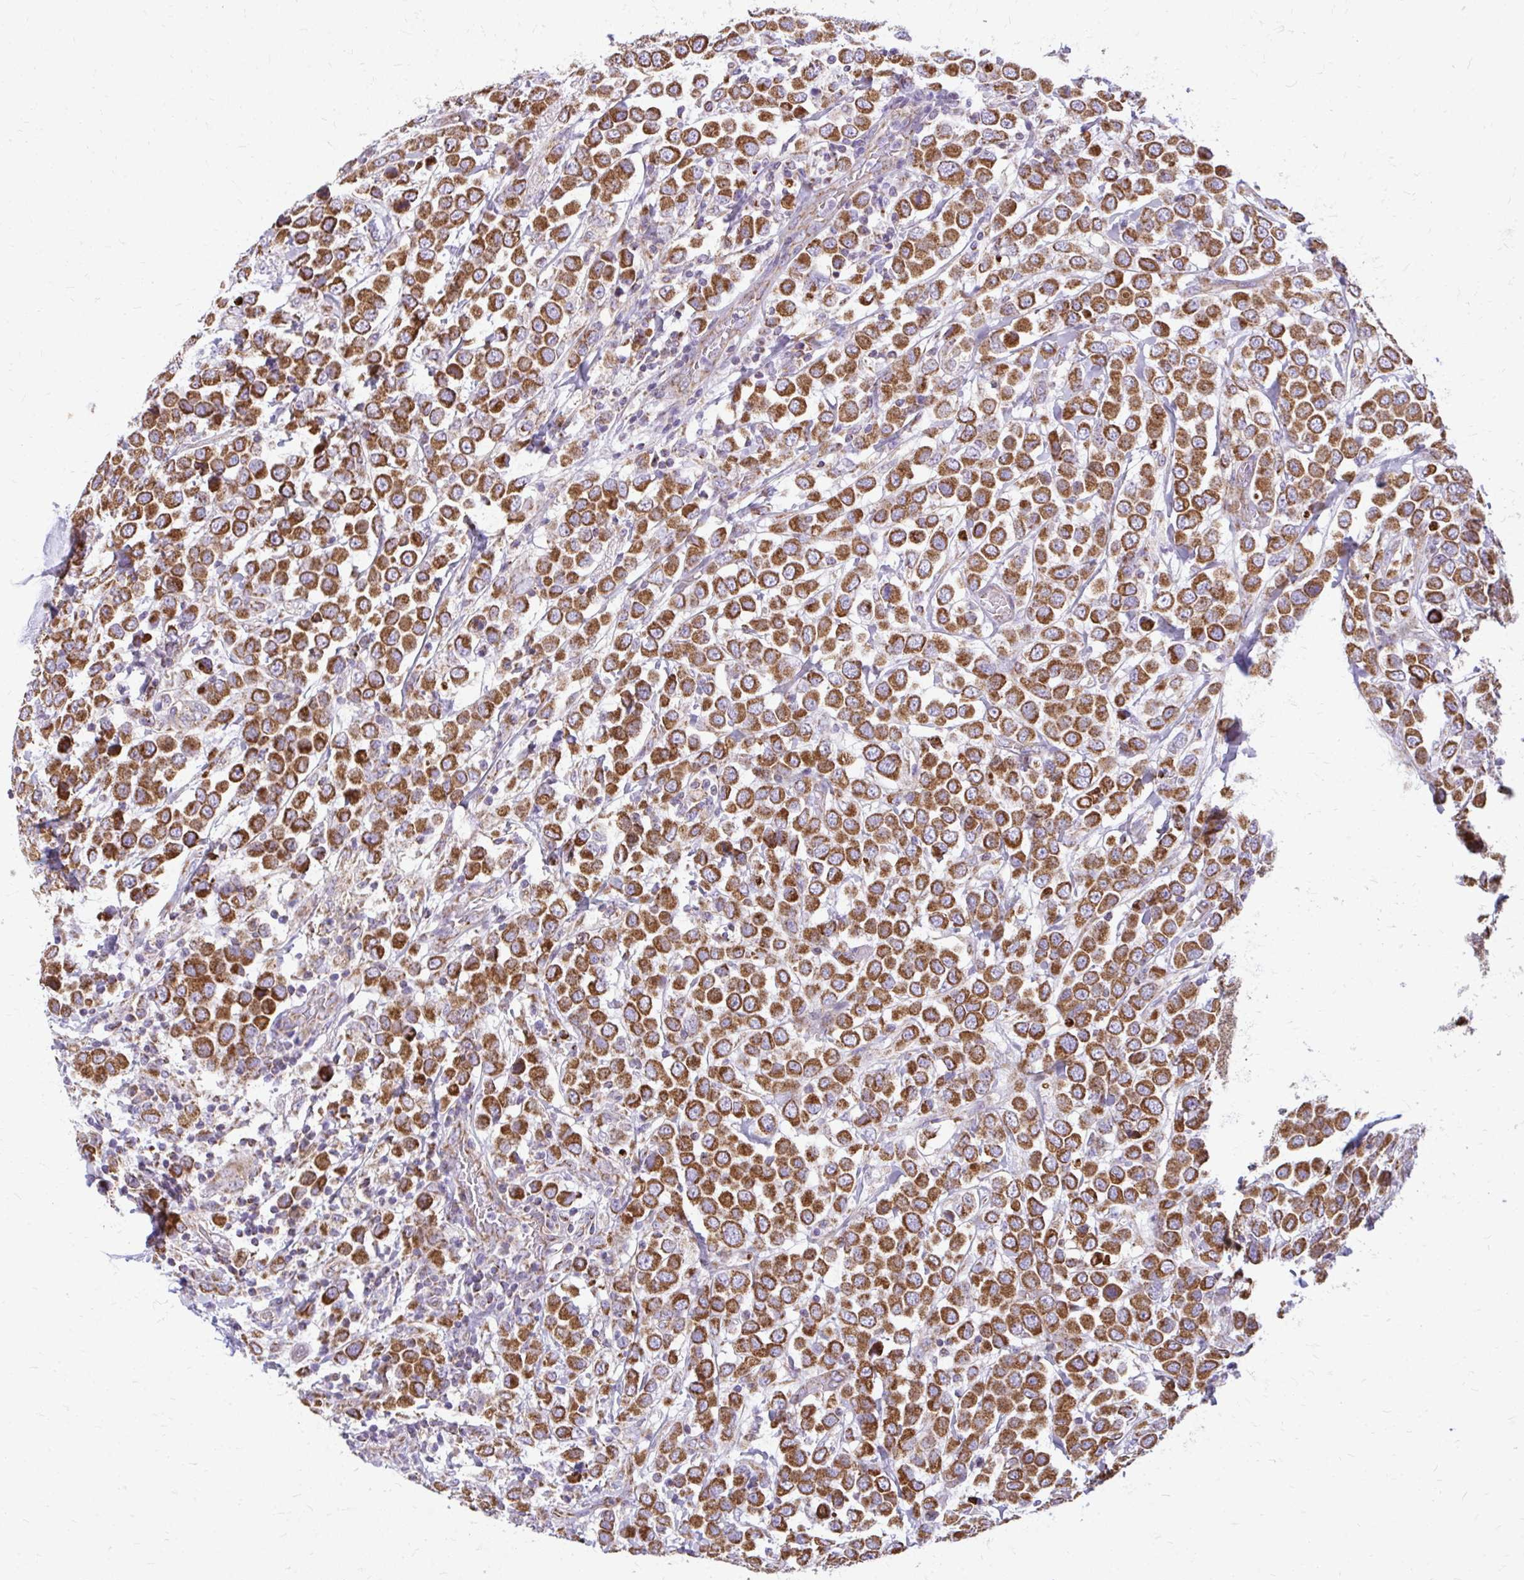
{"staining": {"intensity": "strong", "quantity": ">75%", "location": "cytoplasmic/membranous"}, "tissue": "breast cancer", "cell_type": "Tumor cells", "image_type": "cancer", "snomed": [{"axis": "morphology", "description": "Duct carcinoma"}, {"axis": "topography", "description": "Breast"}], "caption": "Human breast cancer (infiltrating ductal carcinoma) stained for a protein (brown) shows strong cytoplasmic/membranous positive expression in approximately >75% of tumor cells.", "gene": "IFIT1", "patient": {"sex": "female", "age": 61}}